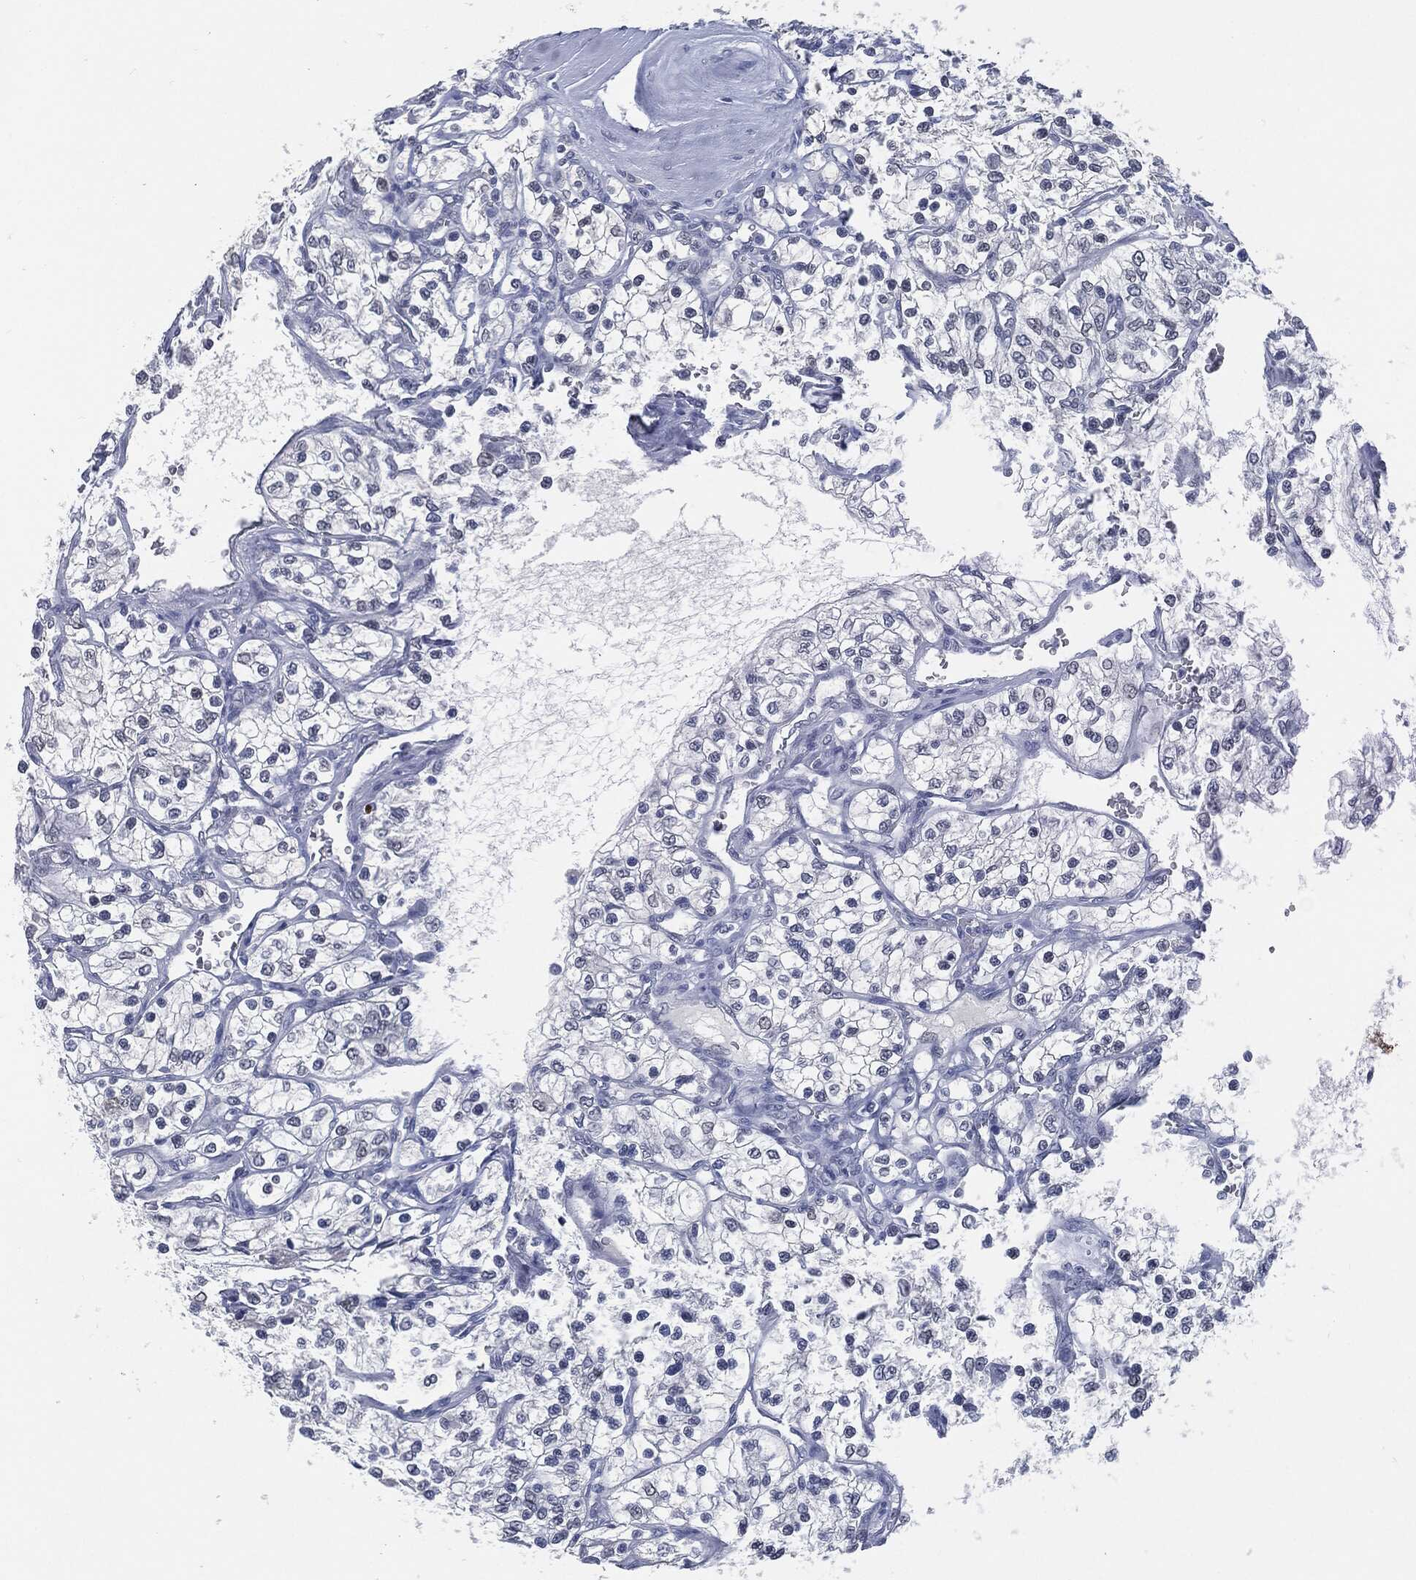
{"staining": {"intensity": "negative", "quantity": "none", "location": "none"}, "tissue": "renal cancer", "cell_type": "Tumor cells", "image_type": "cancer", "snomed": [{"axis": "morphology", "description": "Adenocarcinoma, NOS"}, {"axis": "topography", "description": "Kidney"}], "caption": "IHC photomicrograph of neoplastic tissue: human adenocarcinoma (renal) stained with DAB (3,3'-diaminobenzidine) demonstrates no significant protein positivity in tumor cells.", "gene": "PROM1", "patient": {"sex": "female", "age": 69}}